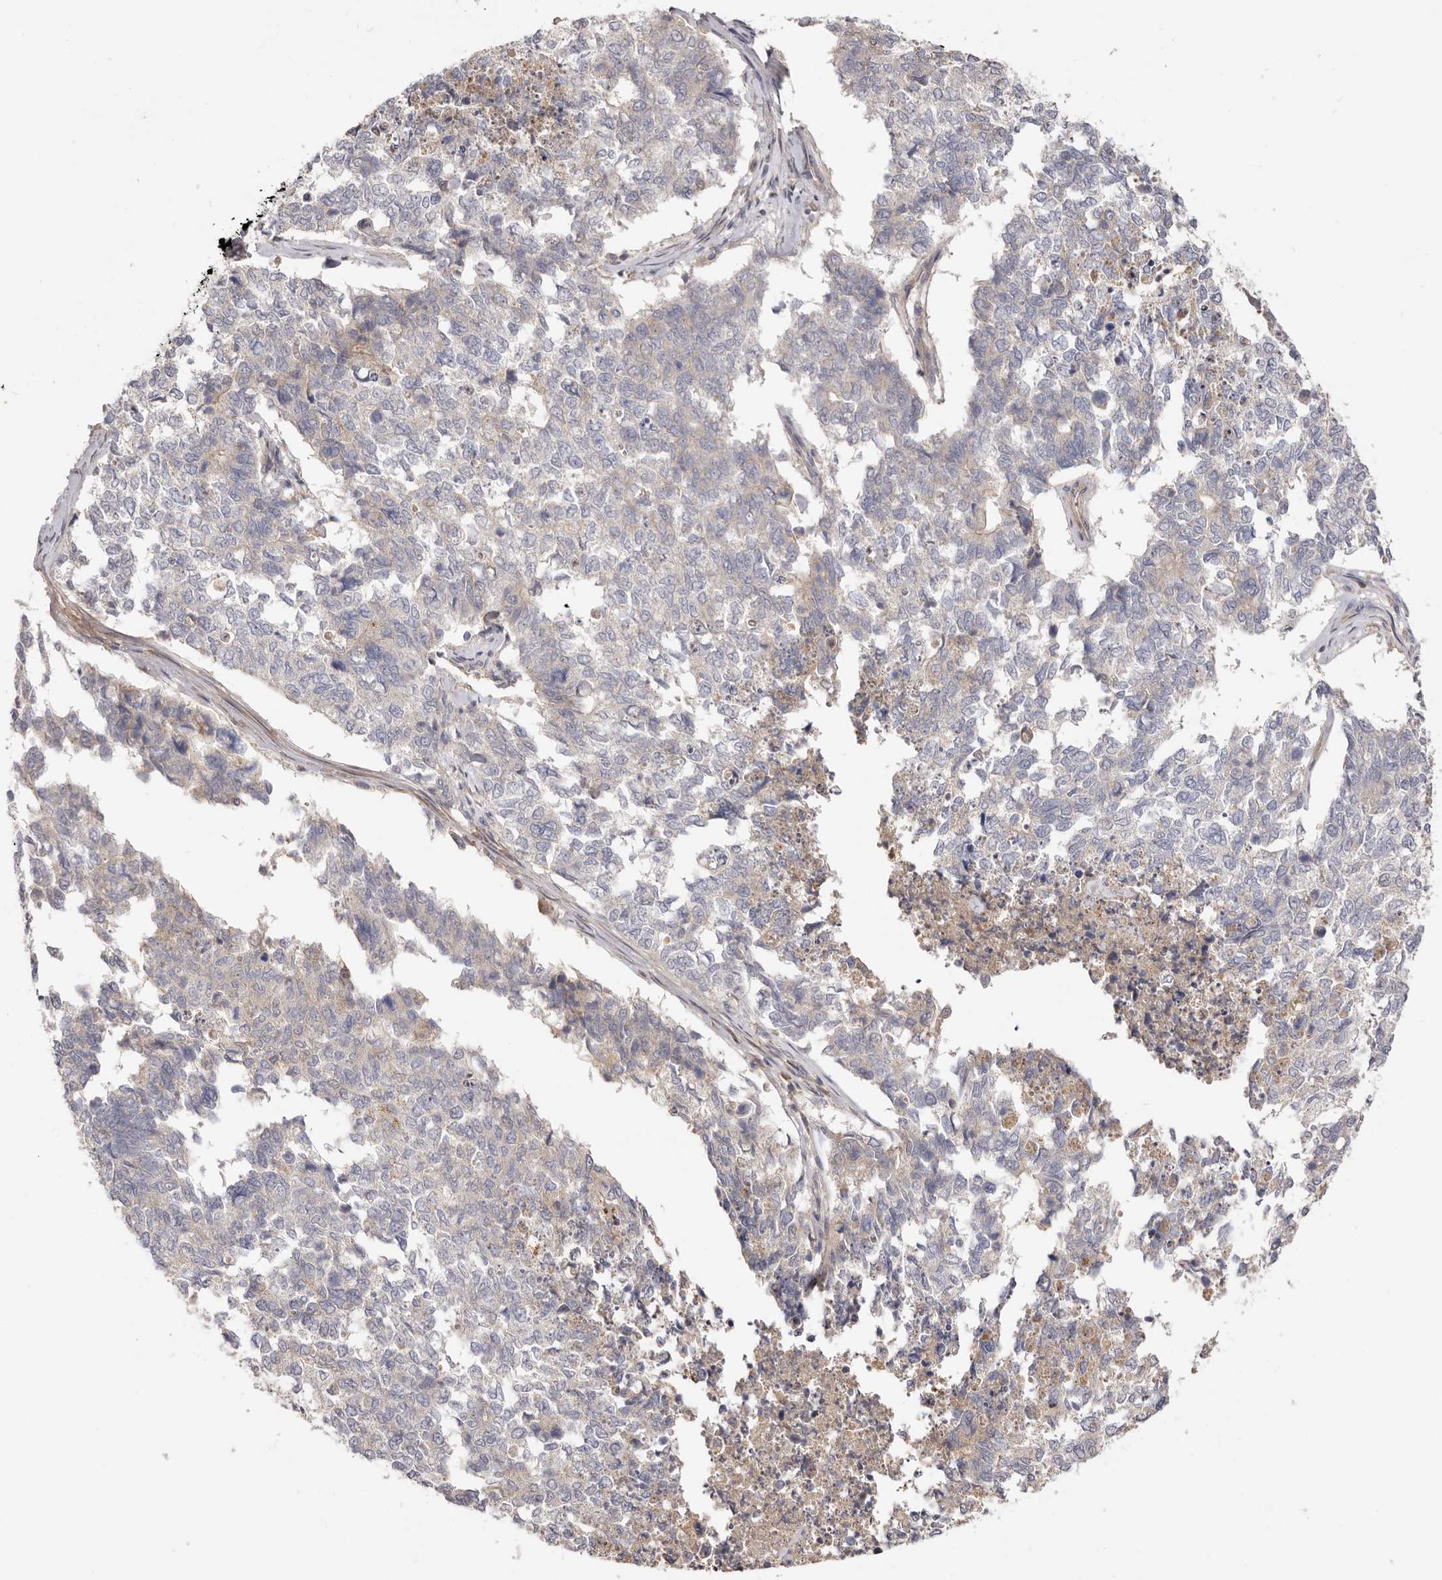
{"staining": {"intensity": "negative", "quantity": "none", "location": "none"}, "tissue": "cervical cancer", "cell_type": "Tumor cells", "image_type": "cancer", "snomed": [{"axis": "morphology", "description": "Squamous cell carcinoma, NOS"}, {"axis": "topography", "description": "Cervix"}], "caption": "Photomicrograph shows no significant protein positivity in tumor cells of cervical cancer (squamous cell carcinoma).", "gene": "ADAMTS9", "patient": {"sex": "female", "age": 63}}